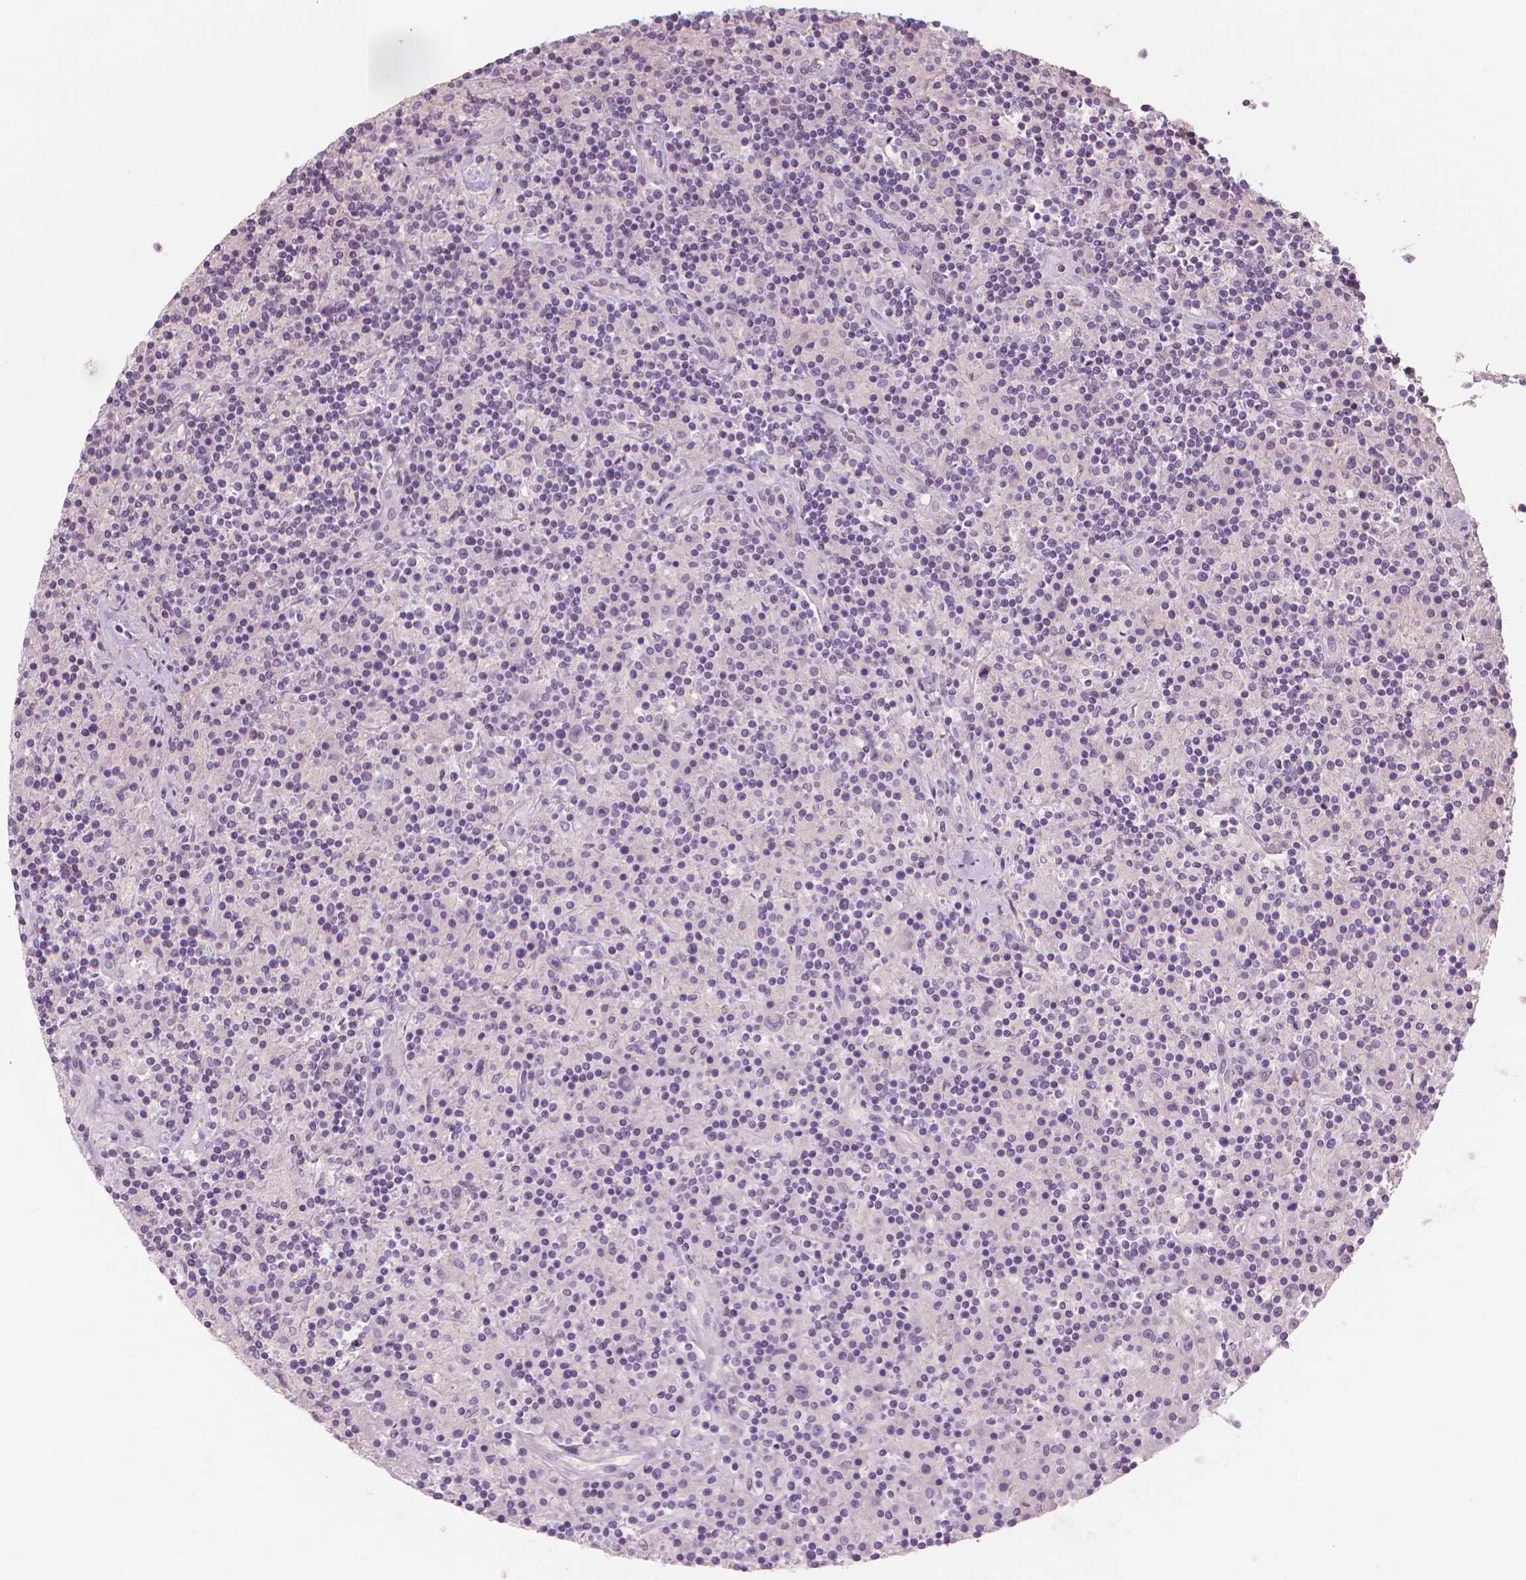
{"staining": {"intensity": "negative", "quantity": "none", "location": "none"}, "tissue": "lymphoma", "cell_type": "Tumor cells", "image_type": "cancer", "snomed": [{"axis": "morphology", "description": "Hodgkin's disease, NOS"}, {"axis": "topography", "description": "Lymph node"}], "caption": "Lymphoma was stained to show a protein in brown. There is no significant expression in tumor cells.", "gene": "SAXO2", "patient": {"sex": "male", "age": 70}}